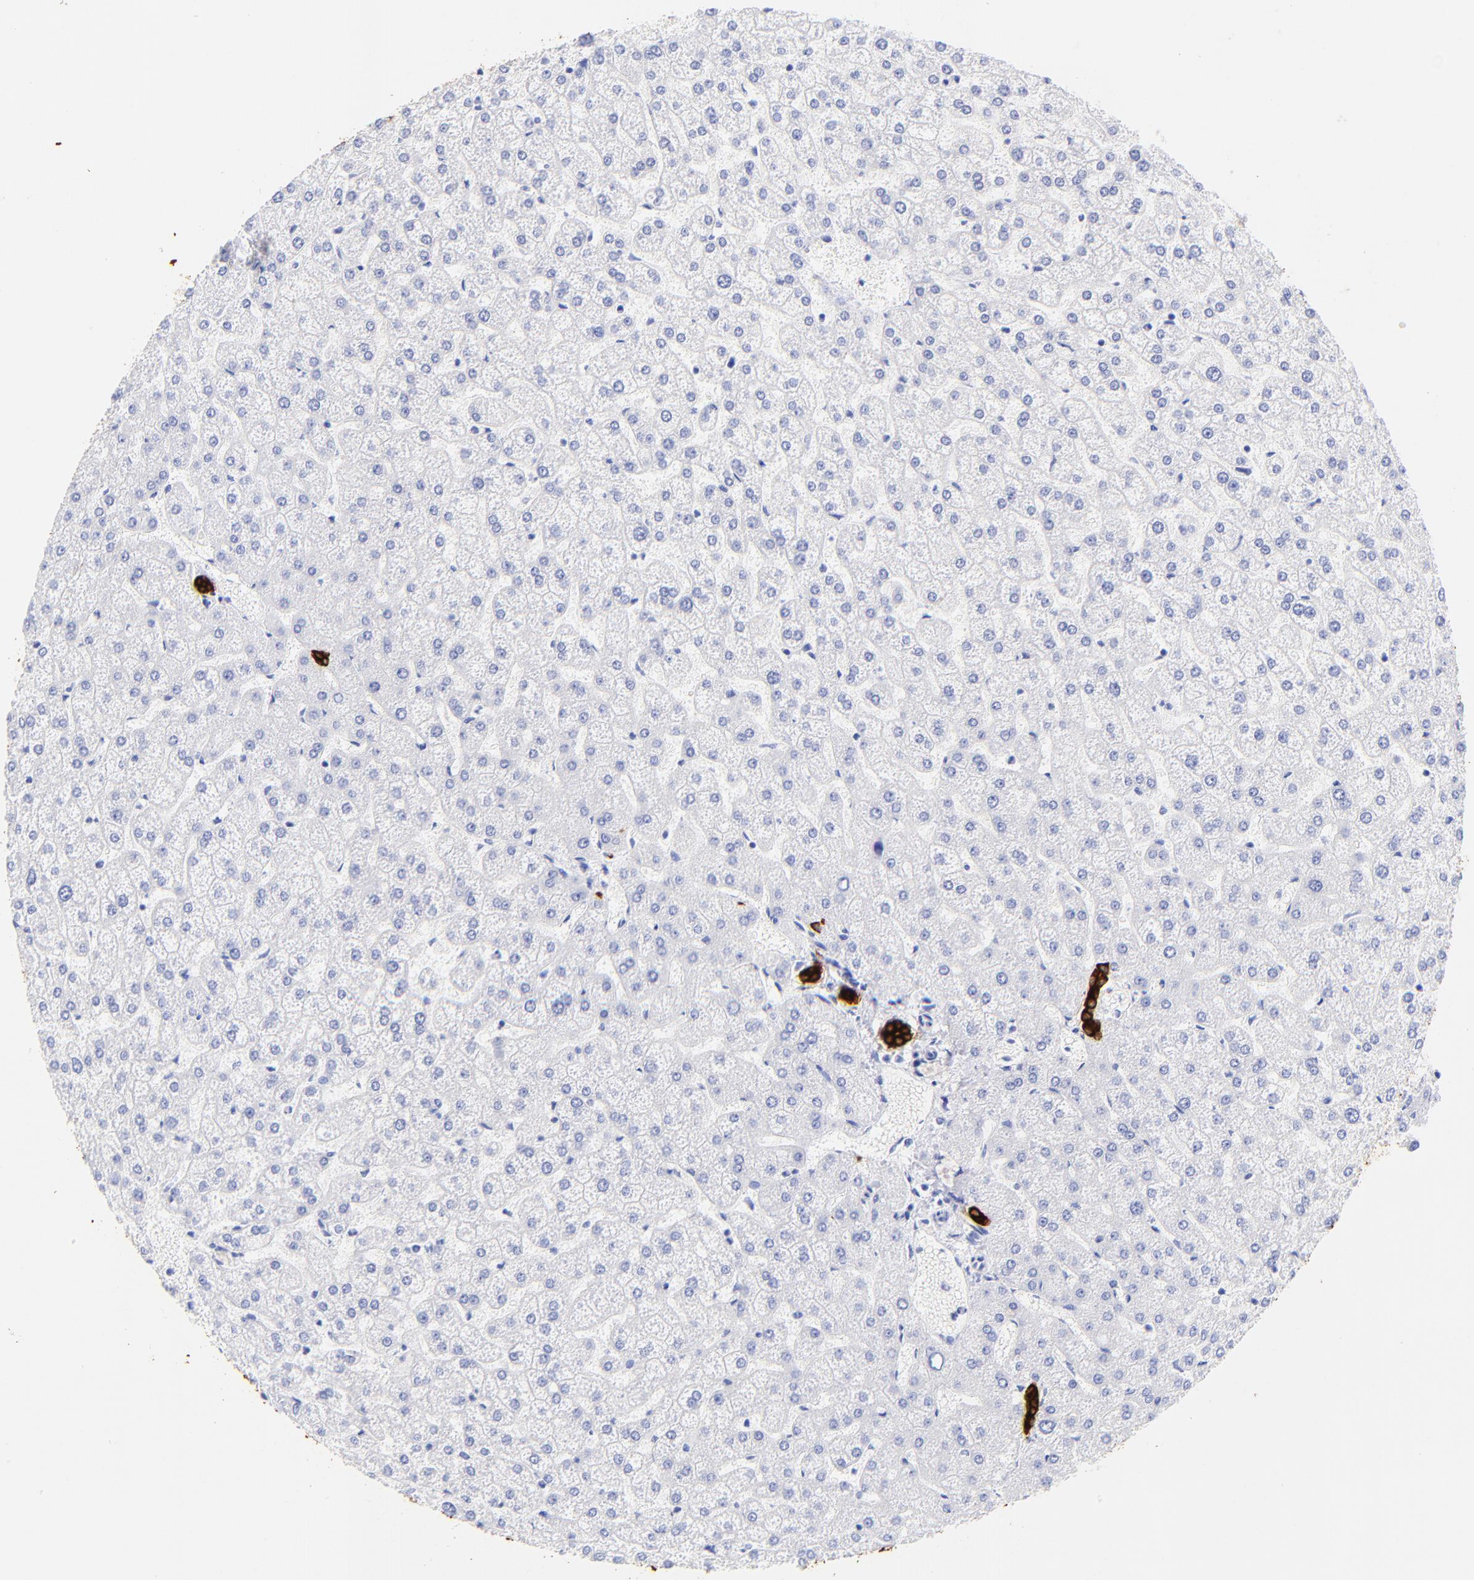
{"staining": {"intensity": "strong", "quantity": ">75%", "location": "cytoplasmic/membranous"}, "tissue": "liver", "cell_type": "Cholangiocytes", "image_type": "normal", "snomed": [{"axis": "morphology", "description": "Normal tissue, NOS"}, {"axis": "topography", "description": "Liver"}], "caption": "About >75% of cholangiocytes in normal human liver show strong cytoplasmic/membranous protein positivity as visualized by brown immunohistochemical staining.", "gene": "KRT19", "patient": {"sex": "female", "age": 32}}